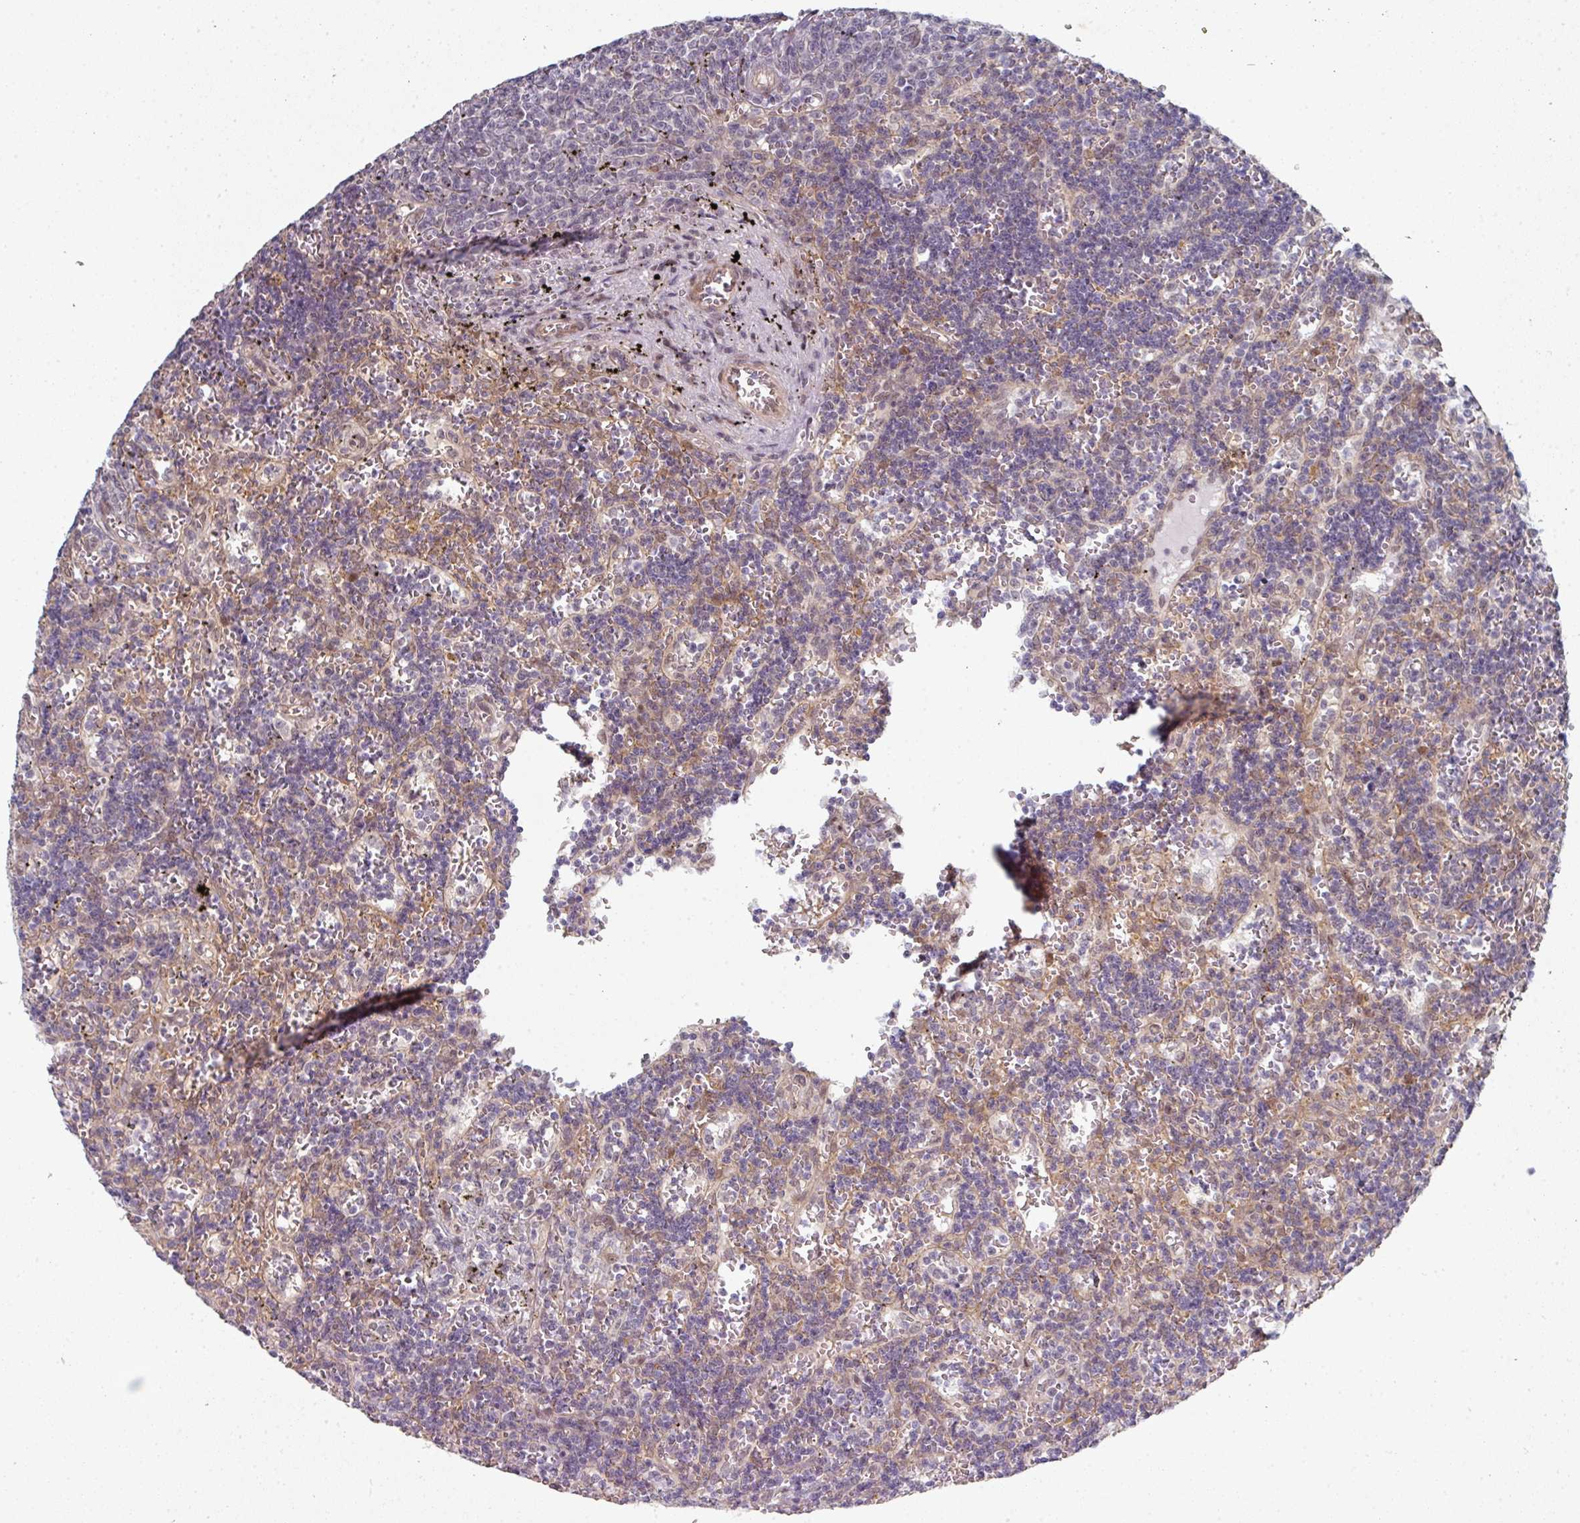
{"staining": {"intensity": "negative", "quantity": "none", "location": "none"}, "tissue": "lymphoma", "cell_type": "Tumor cells", "image_type": "cancer", "snomed": [{"axis": "morphology", "description": "Malignant lymphoma, non-Hodgkin's type, Low grade"}, {"axis": "topography", "description": "Spleen"}], "caption": "Lymphoma stained for a protein using IHC demonstrates no expression tumor cells.", "gene": "TMCC1", "patient": {"sex": "male", "age": 60}}